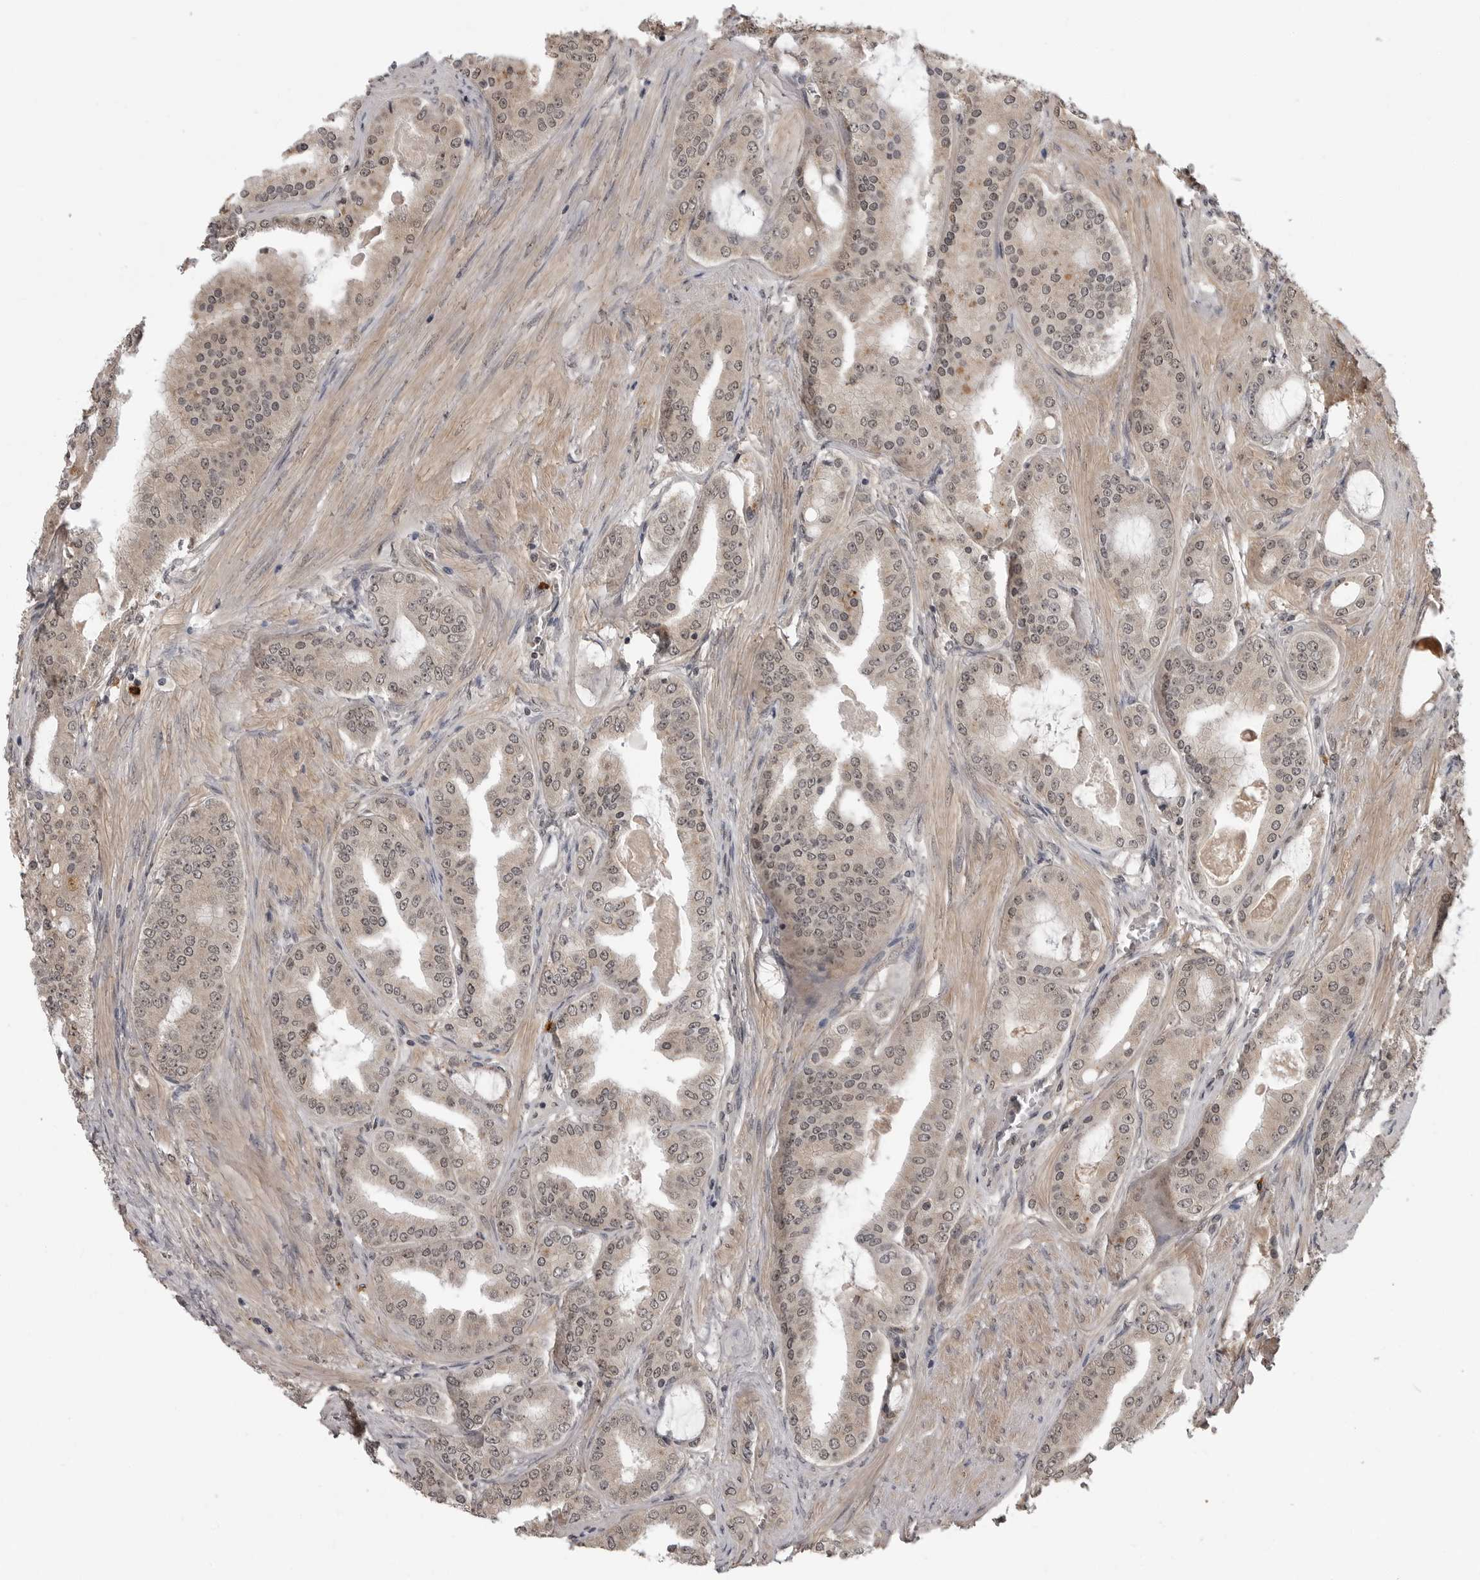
{"staining": {"intensity": "weak", "quantity": "25%-75%", "location": "cytoplasmic/membranous,nuclear"}, "tissue": "prostate cancer", "cell_type": "Tumor cells", "image_type": "cancer", "snomed": [{"axis": "morphology", "description": "Adenocarcinoma, High grade"}, {"axis": "topography", "description": "Prostate"}], "caption": "DAB (3,3'-diaminobenzidine) immunohistochemical staining of high-grade adenocarcinoma (prostate) demonstrates weak cytoplasmic/membranous and nuclear protein expression in about 25%-75% of tumor cells.", "gene": "IL24", "patient": {"sex": "male", "age": 60}}